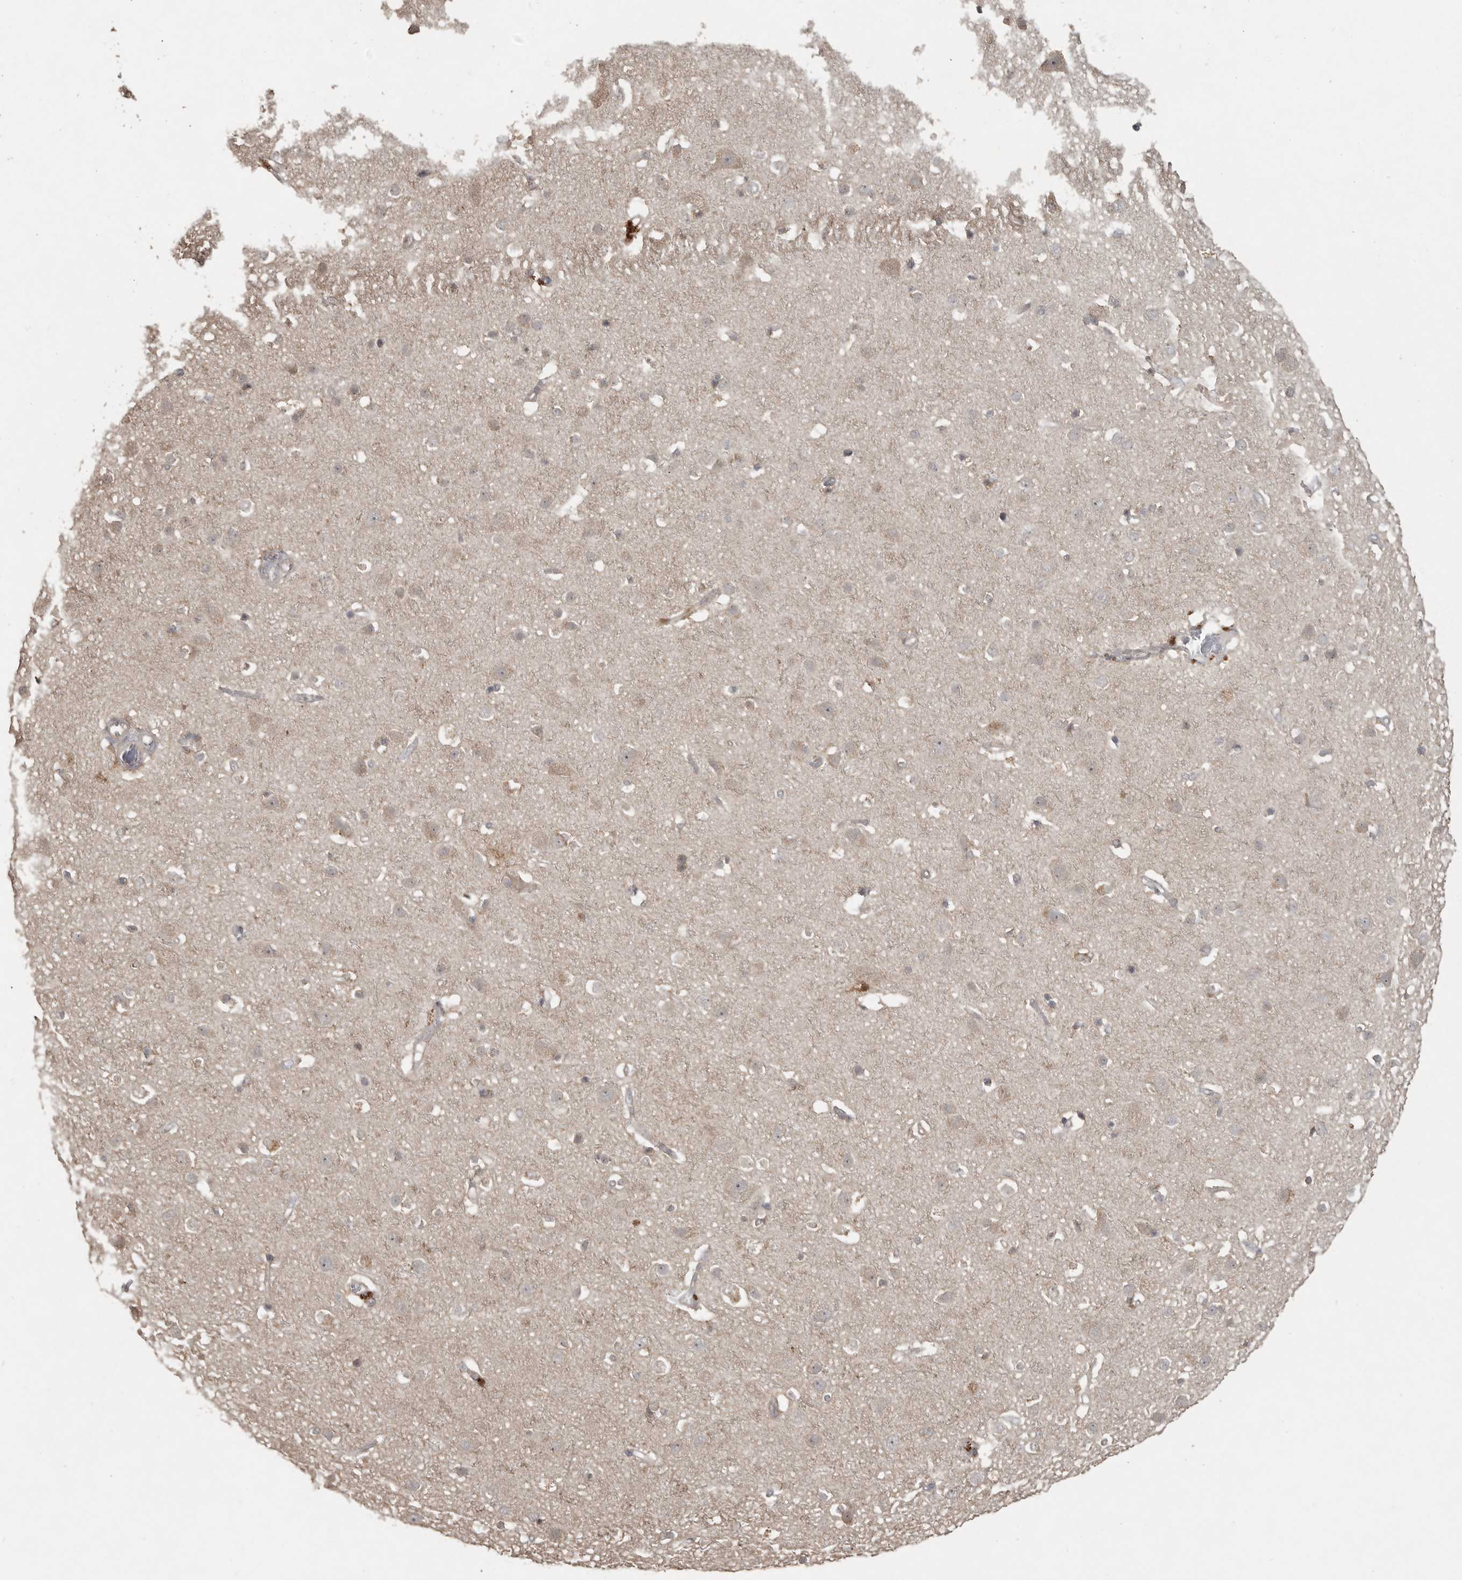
{"staining": {"intensity": "moderate", "quantity": "25%-75%", "location": "cytoplasmic/membranous"}, "tissue": "cerebral cortex", "cell_type": "Endothelial cells", "image_type": "normal", "snomed": [{"axis": "morphology", "description": "Normal tissue, NOS"}, {"axis": "topography", "description": "Cerebral cortex"}], "caption": "Immunohistochemistry (IHC) (DAB (3,3'-diaminobenzidine)) staining of normal cerebral cortex displays moderate cytoplasmic/membranous protein positivity in about 25%-75% of endothelial cells.", "gene": "LLGL1", "patient": {"sex": "male", "age": 54}}